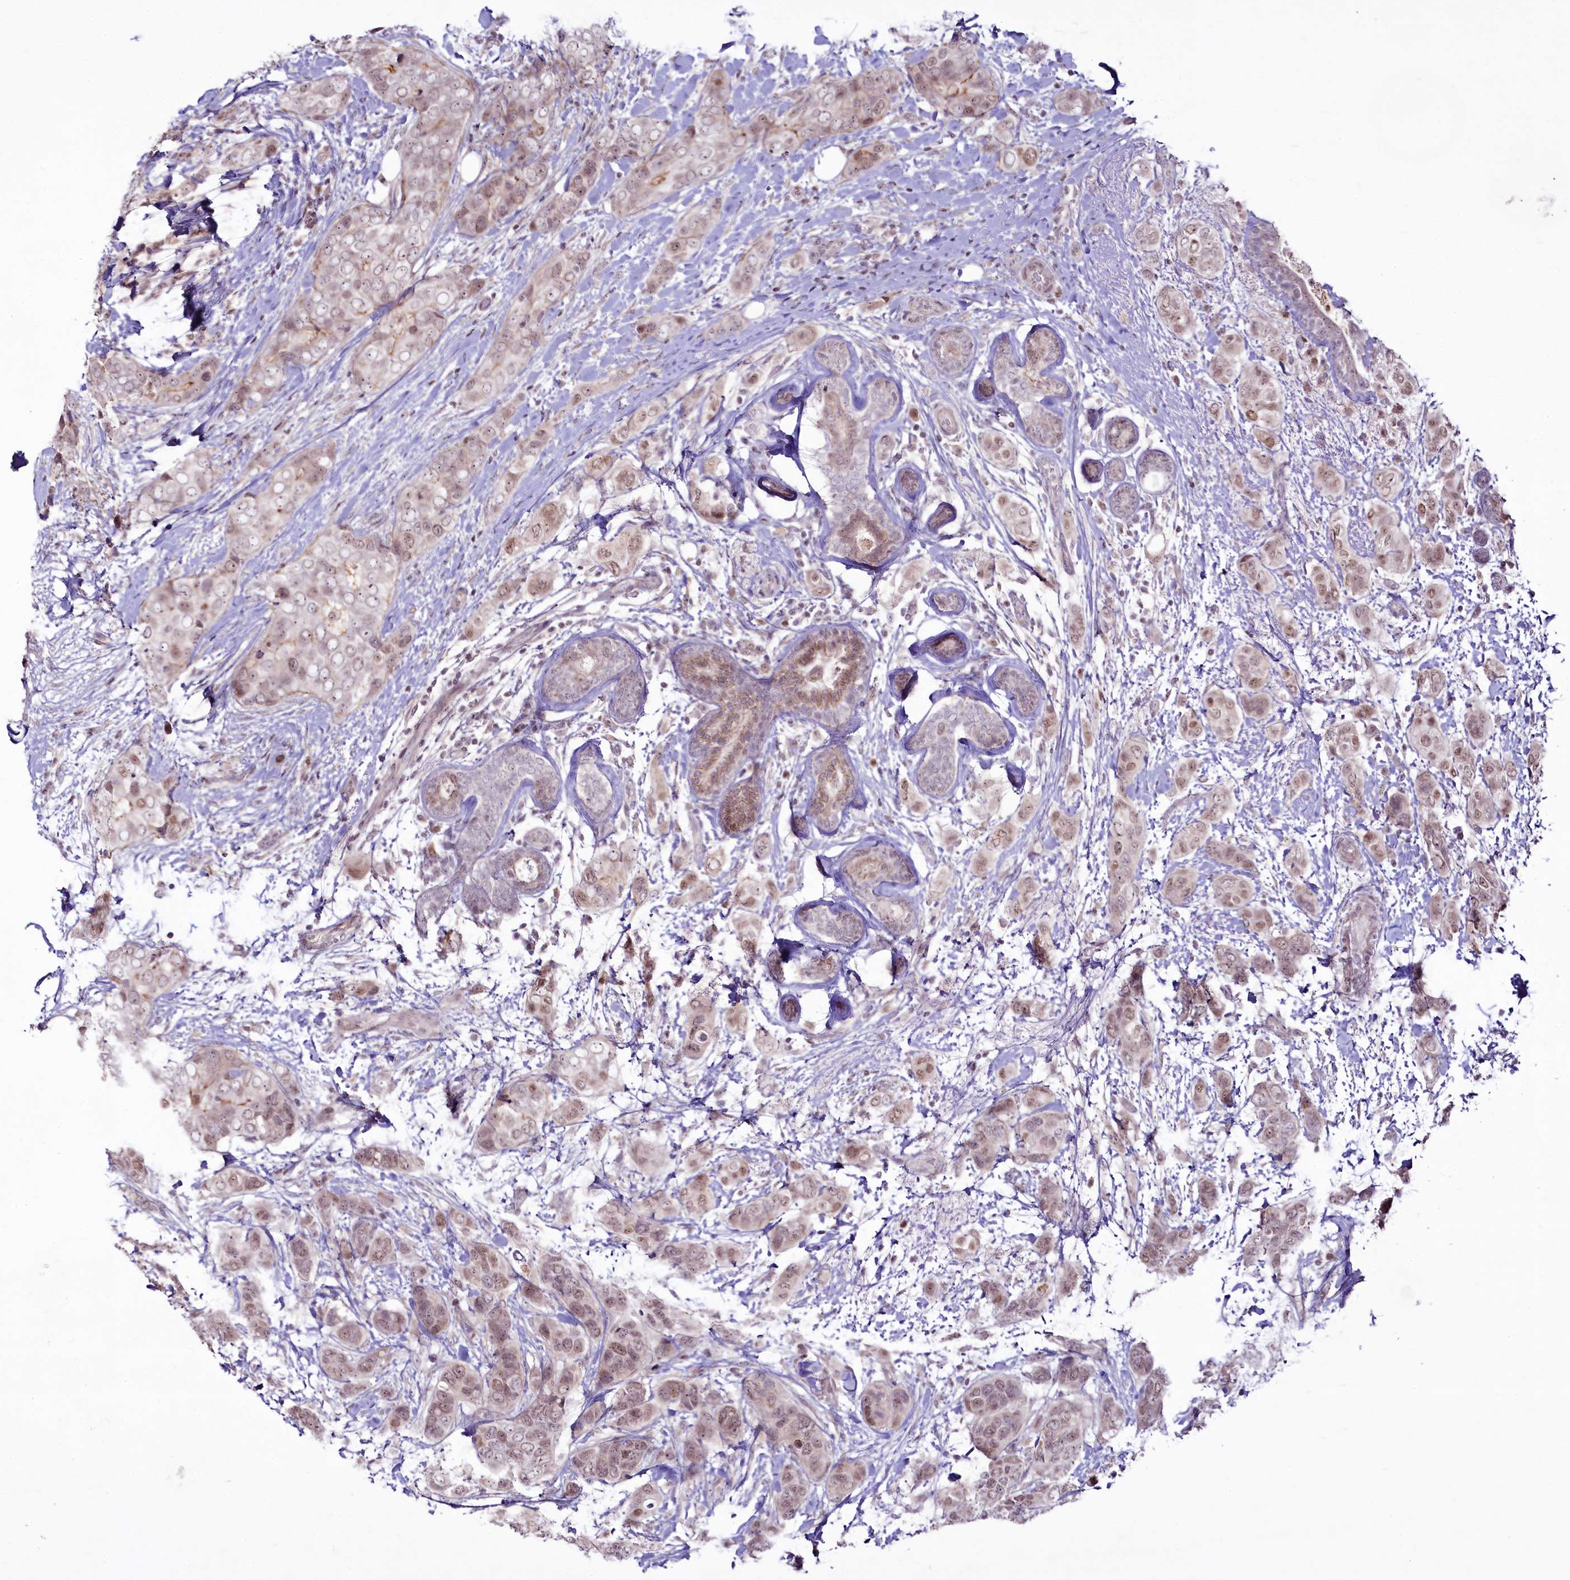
{"staining": {"intensity": "weak", "quantity": ">75%", "location": "nuclear"}, "tissue": "breast cancer", "cell_type": "Tumor cells", "image_type": "cancer", "snomed": [{"axis": "morphology", "description": "Lobular carcinoma"}, {"axis": "topography", "description": "Breast"}], "caption": "Lobular carcinoma (breast) tissue displays weak nuclear staining in about >75% of tumor cells, visualized by immunohistochemistry.", "gene": "RSBN1", "patient": {"sex": "female", "age": 51}}